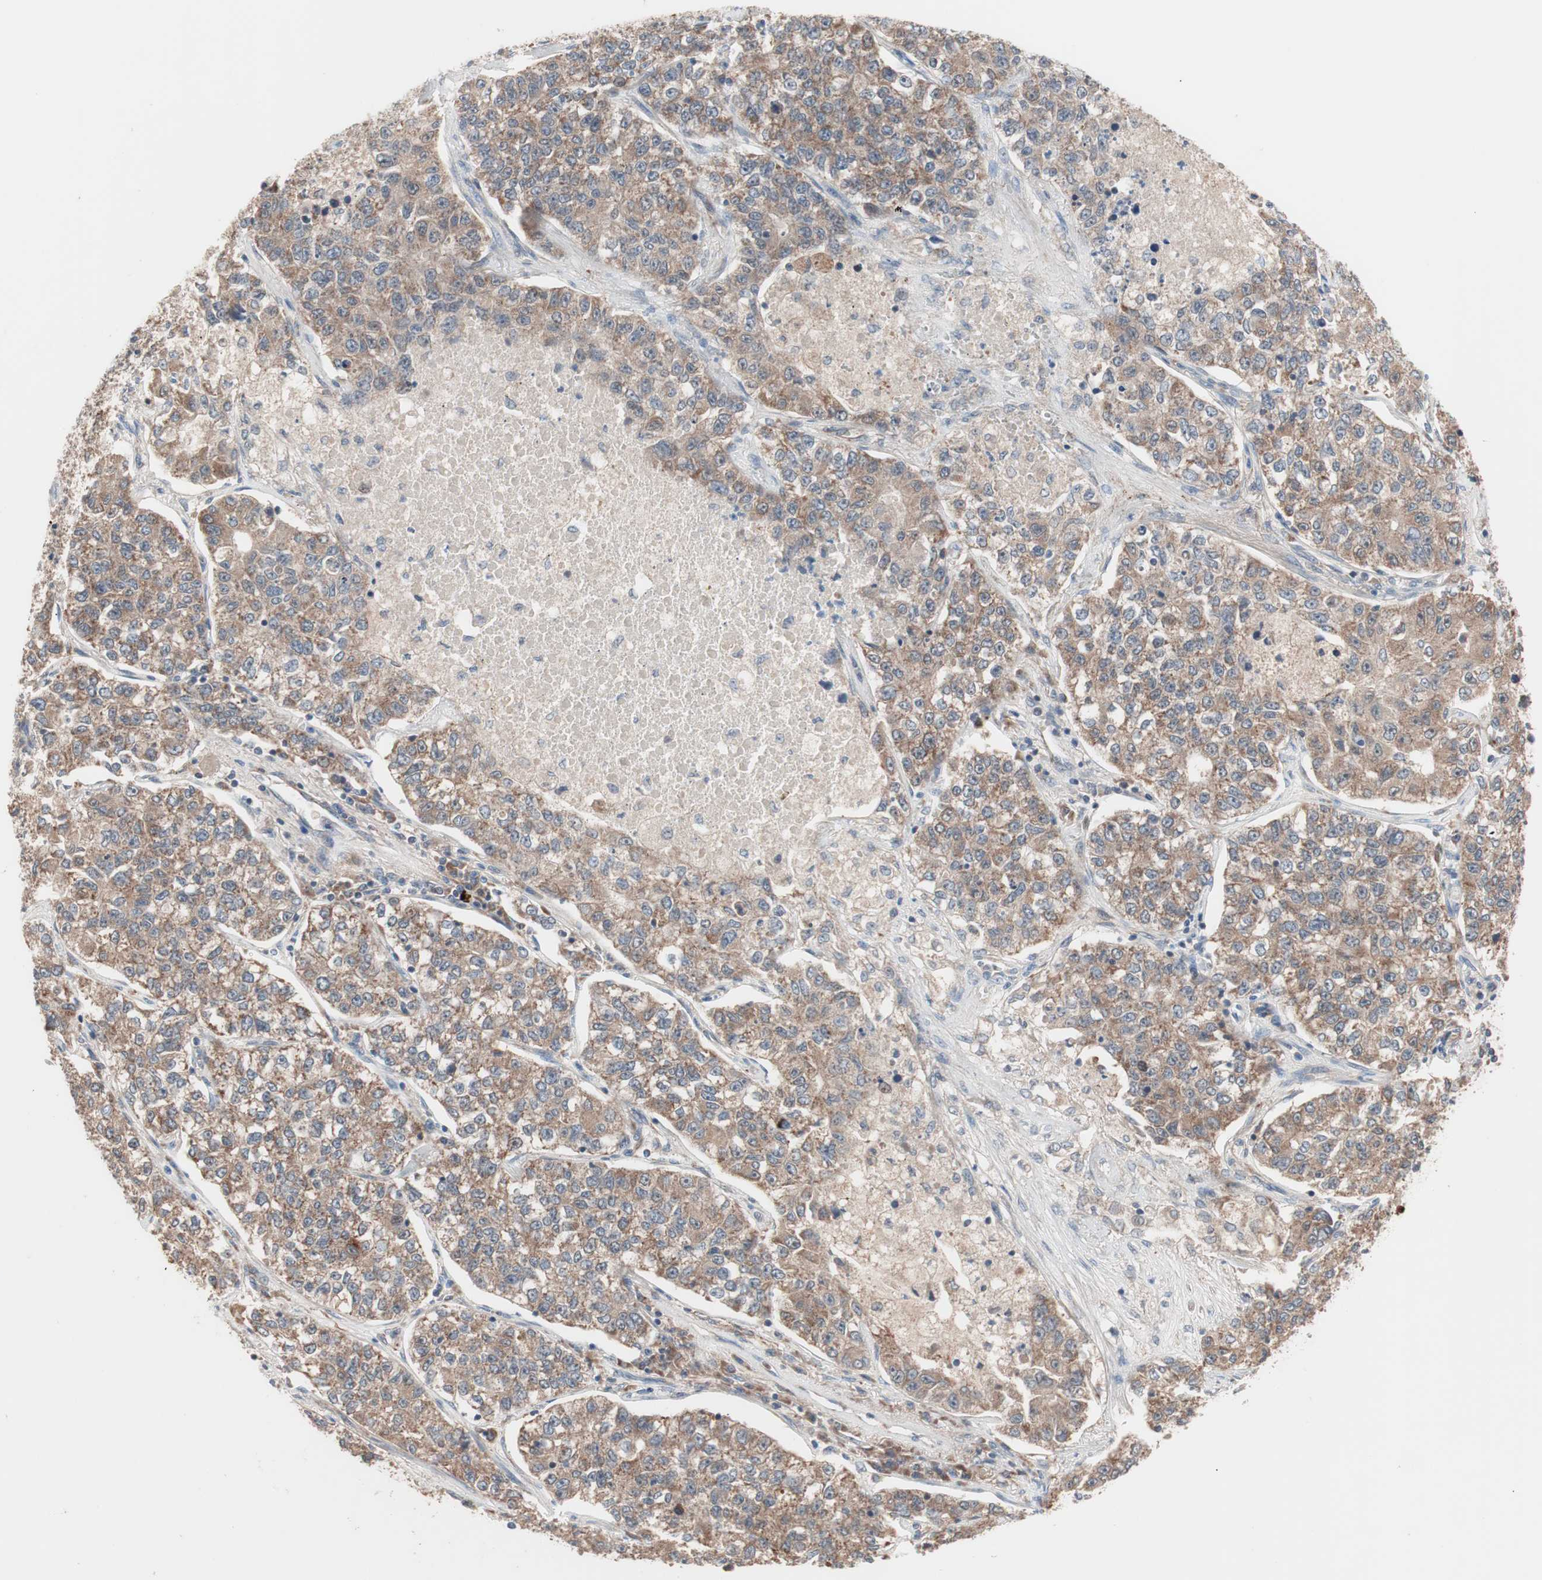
{"staining": {"intensity": "moderate", "quantity": ">75%", "location": "cytoplasmic/membranous"}, "tissue": "lung cancer", "cell_type": "Tumor cells", "image_type": "cancer", "snomed": [{"axis": "morphology", "description": "Adenocarcinoma, NOS"}, {"axis": "topography", "description": "Lung"}], "caption": "A micrograph of lung adenocarcinoma stained for a protein reveals moderate cytoplasmic/membranous brown staining in tumor cells.", "gene": "HMBS", "patient": {"sex": "male", "age": 49}}